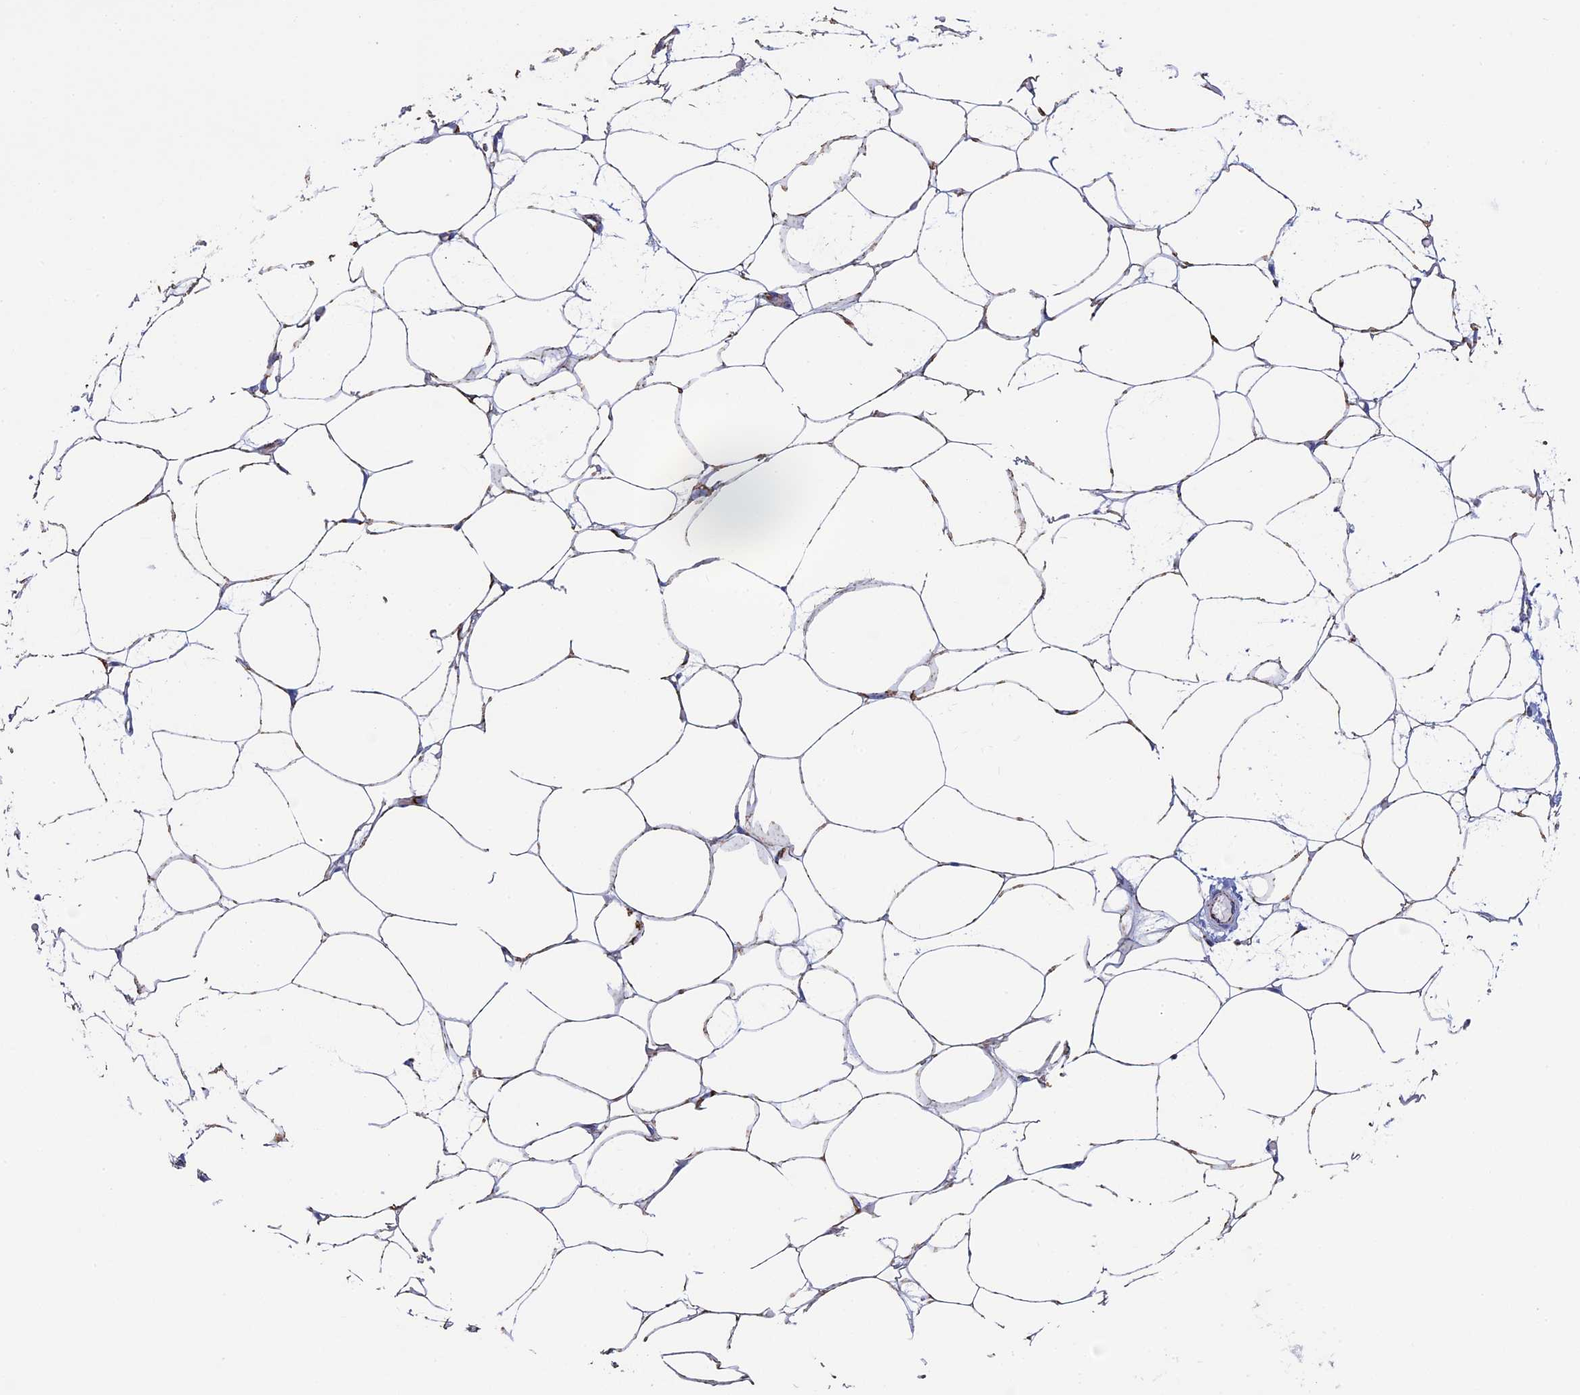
{"staining": {"intensity": "strong", "quantity": ">75%", "location": "cytoplasmic/membranous"}, "tissue": "adipose tissue", "cell_type": "Adipocytes", "image_type": "normal", "snomed": [{"axis": "morphology", "description": "Normal tissue, NOS"}, {"axis": "topography", "description": "Breast"}], "caption": "Protein analysis of normal adipose tissue reveals strong cytoplasmic/membranous positivity in about >75% of adipocytes. (IHC, brightfield microscopy, high magnification).", "gene": "UQCRFS1", "patient": {"sex": "female", "age": 23}}